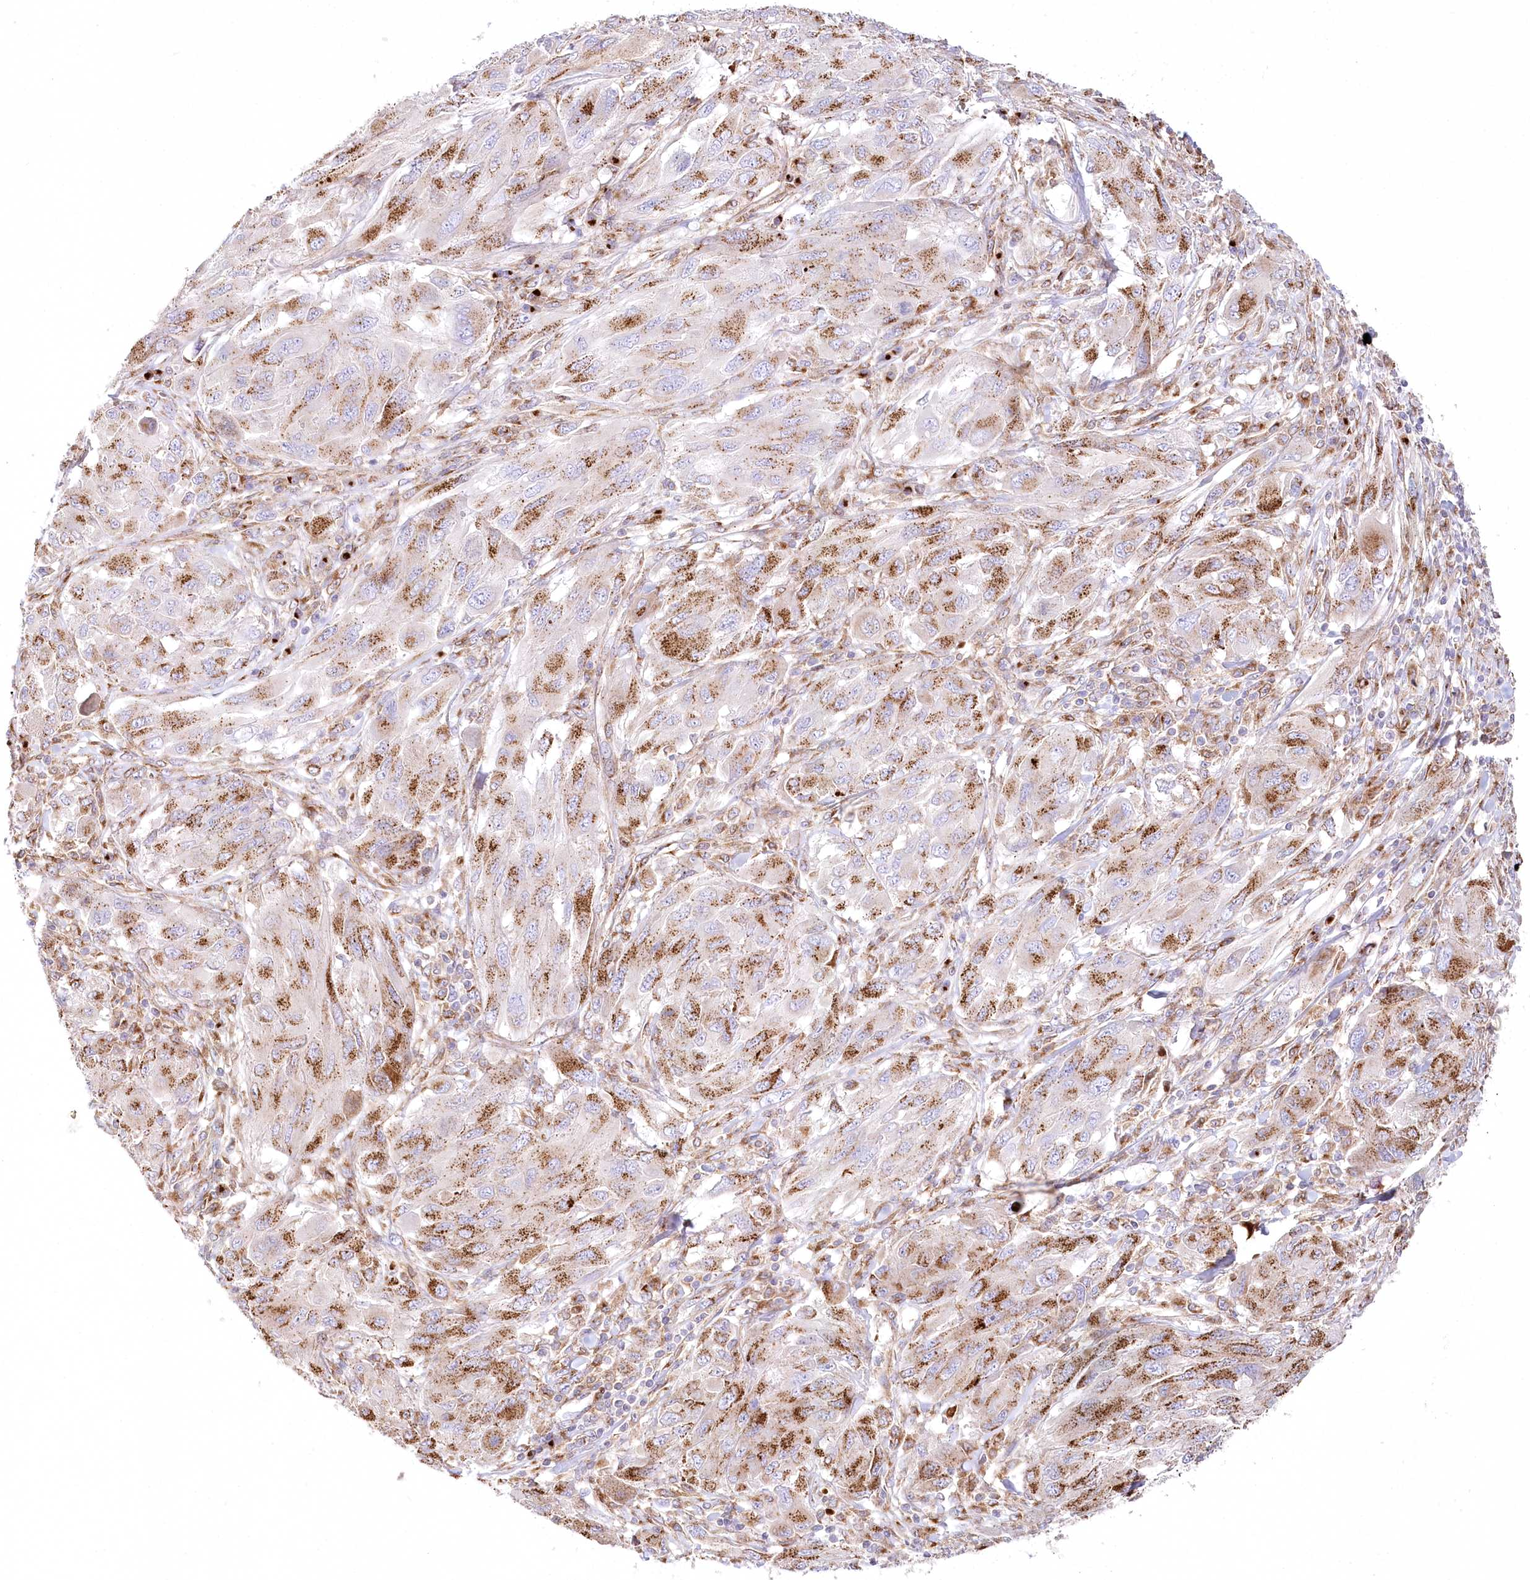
{"staining": {"intensity": "moderate", "quantity": ">75%", "location": "cytoplasmic/membranous"}, "tissue": "melanoma", "cell_type": "Tumor cells", "image_type": "cancer", "snomed": [{"axis": "morphology", "description": "Malignant melanoma, NOS"}, {"axis": "topography", "description": "Skin"}], "caption": "Malignant melanoma stained with a brown dye displays moderate cytoplasmic/membranous positive staining in approximately >75% of tumor cells.", "gene": "ABRAXAS2", "patient": {"sex": "female", "age": 91}}